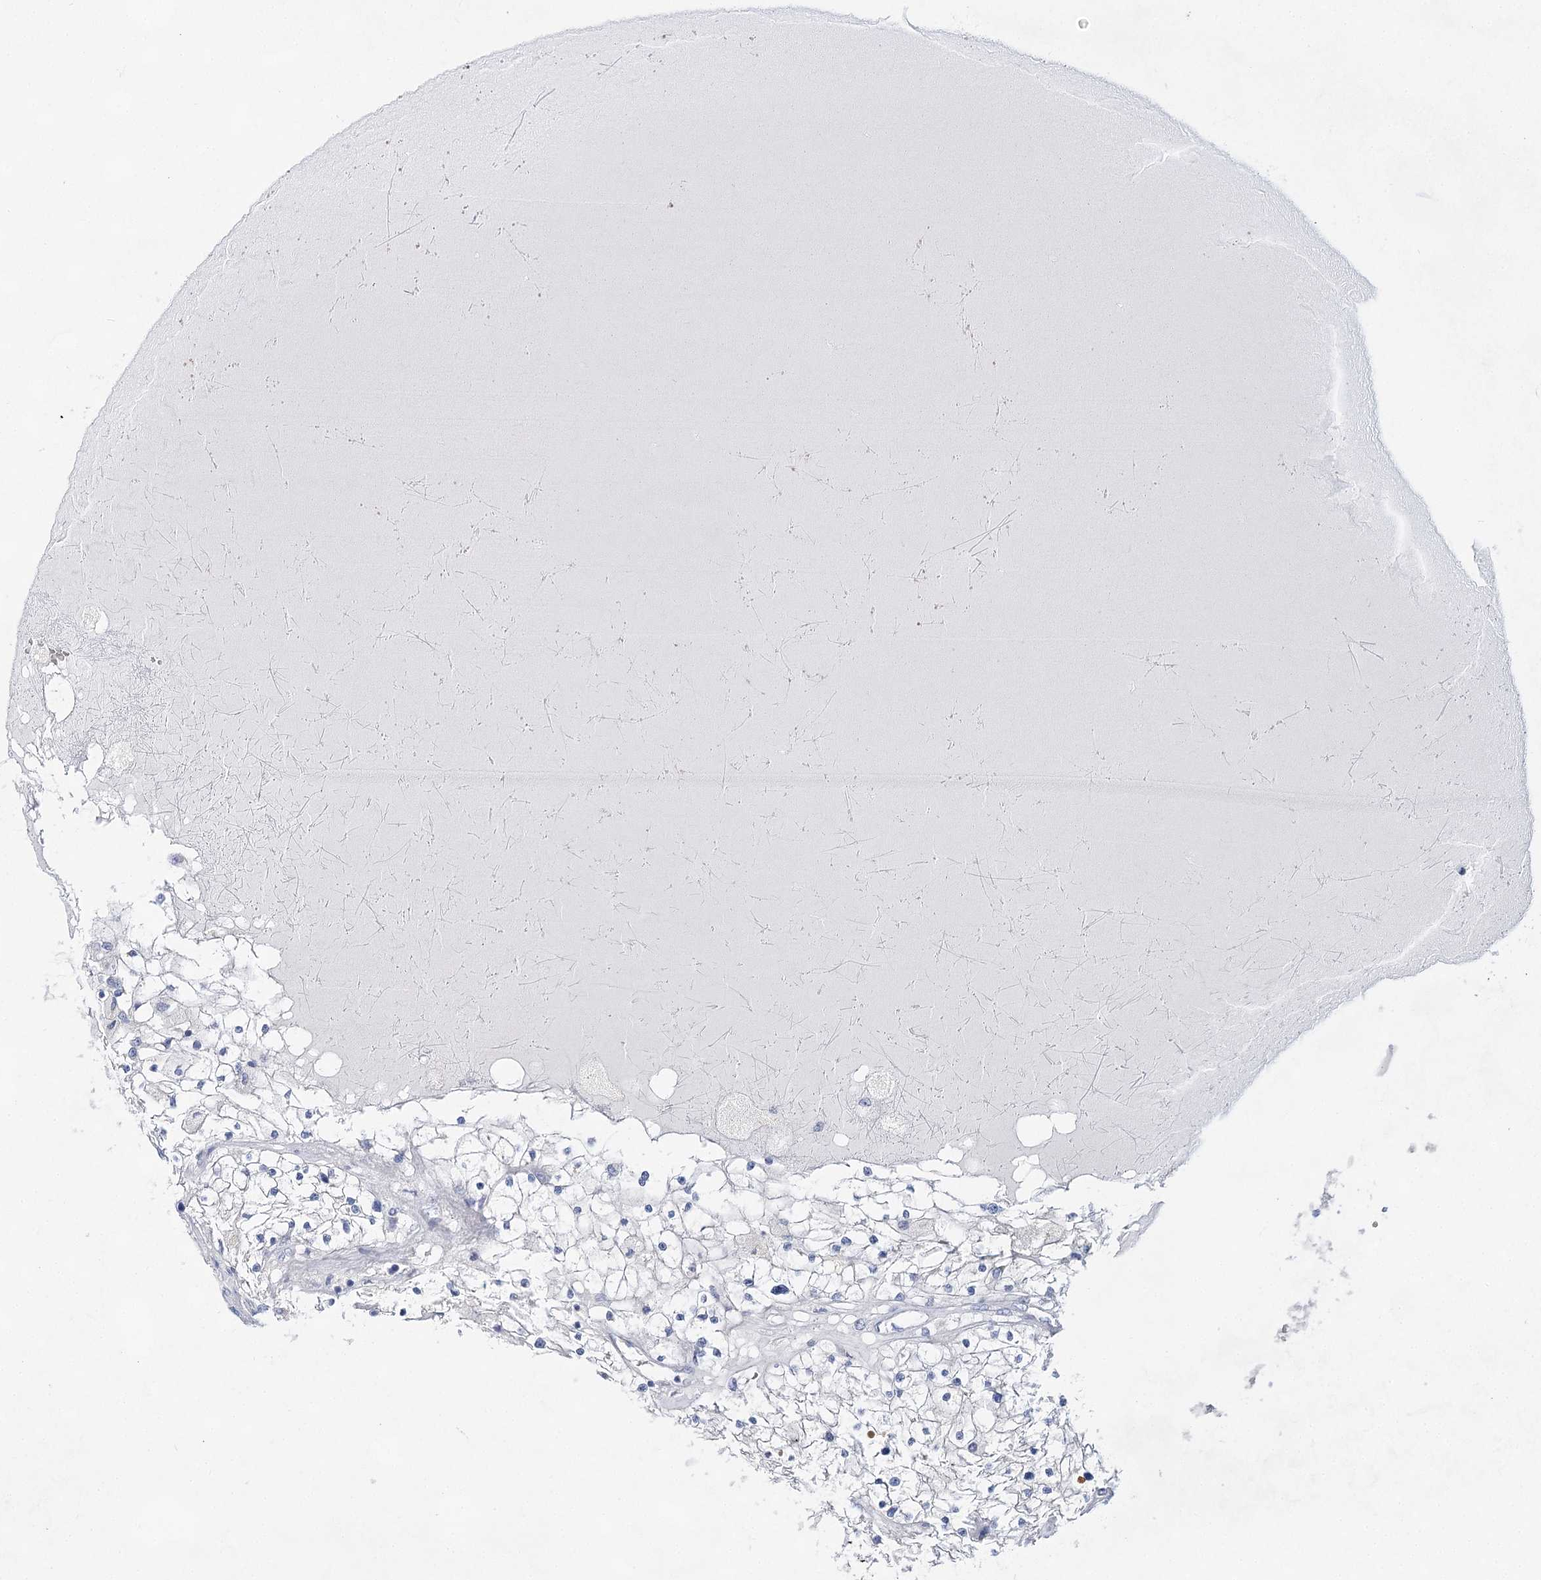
{"staining": {"intensity": "negative", "quantity": "none", "location": "none"}, "tissue": "renal cancer", "cell_type": "Tumor cells", "image_type": "cancer", "snomed": [{"axis": "morphology", "description": "Normal tissue, NOS"}, {"axis": "morphology", "description": "Adenocarcinoma, NOS"}, {"axis": "topography", "description": "Kidney"}], "caption": "Tumor cells show no significant positivity in renal cancer (adenocarcinoma). The staining is performed using DAB (3,3'-diaminobenzidine) brown chromogen with nuclei counter-stained in using hematoxylin.", "gene": "BPHL", "patient": {"sex": "male", "age": 68}}